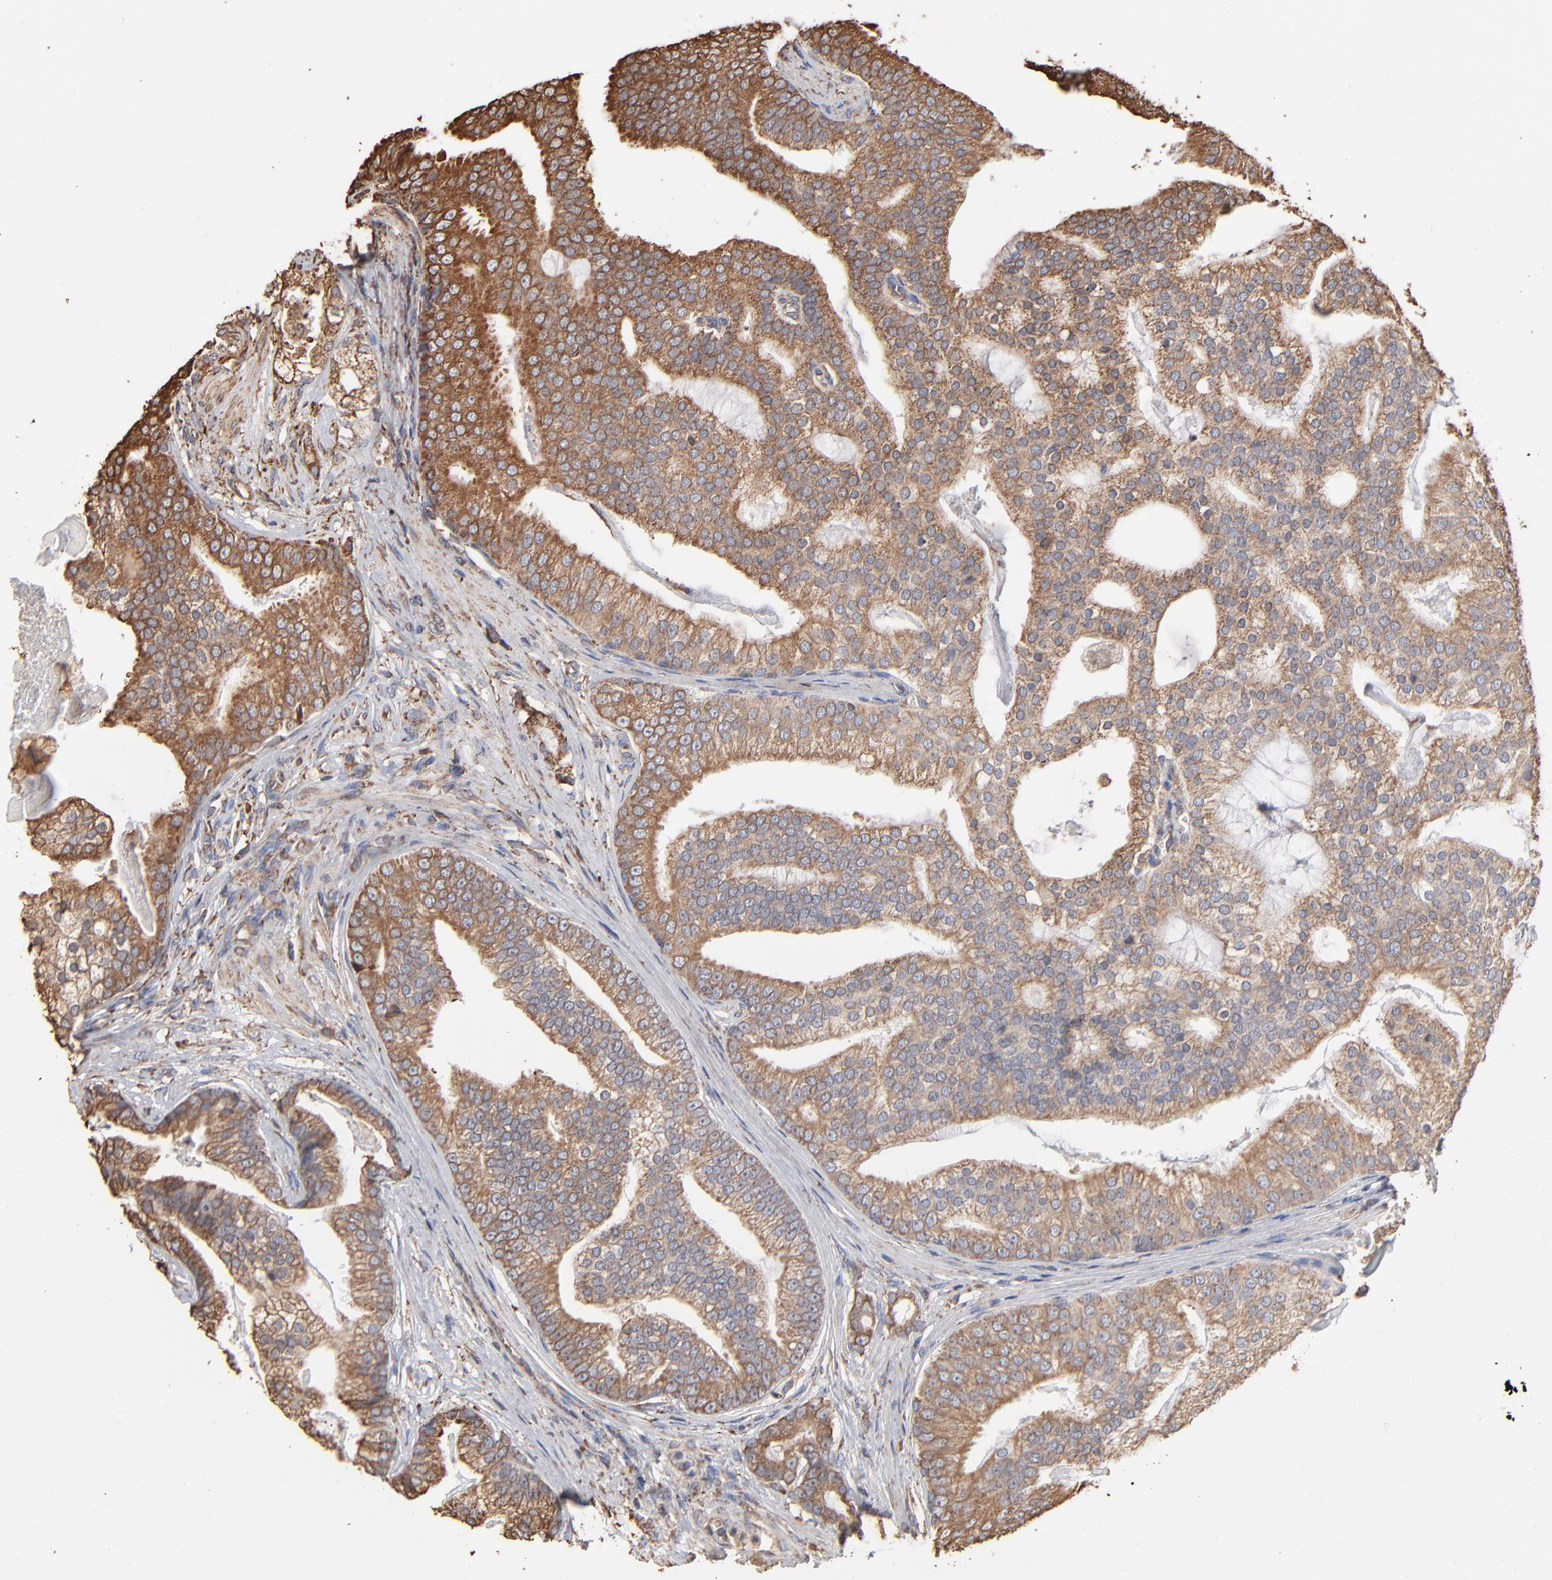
{"staining": {"intensity": "moderate", "quantity": ">75%", "location": "cytoplasmic/membranous"}, "tissue": "prostate cancer", "cell_type": "Tumor cells", "image_type": "cancer", "snomed": [{"axis": "morphology", "description": "Adenocarcinoma, Low grade"}, {"axis": "topography", "description": "Prostate"}], "caption": "DAB immunohistochemical staining of adenocarcinoma (low-grade) (prostate) reveals moderate cytoplasmic/membranous protein staining in about >75% of tumor cells.", "gene": "PDIA3", "patient": {"sex": "male", "age": 58}}